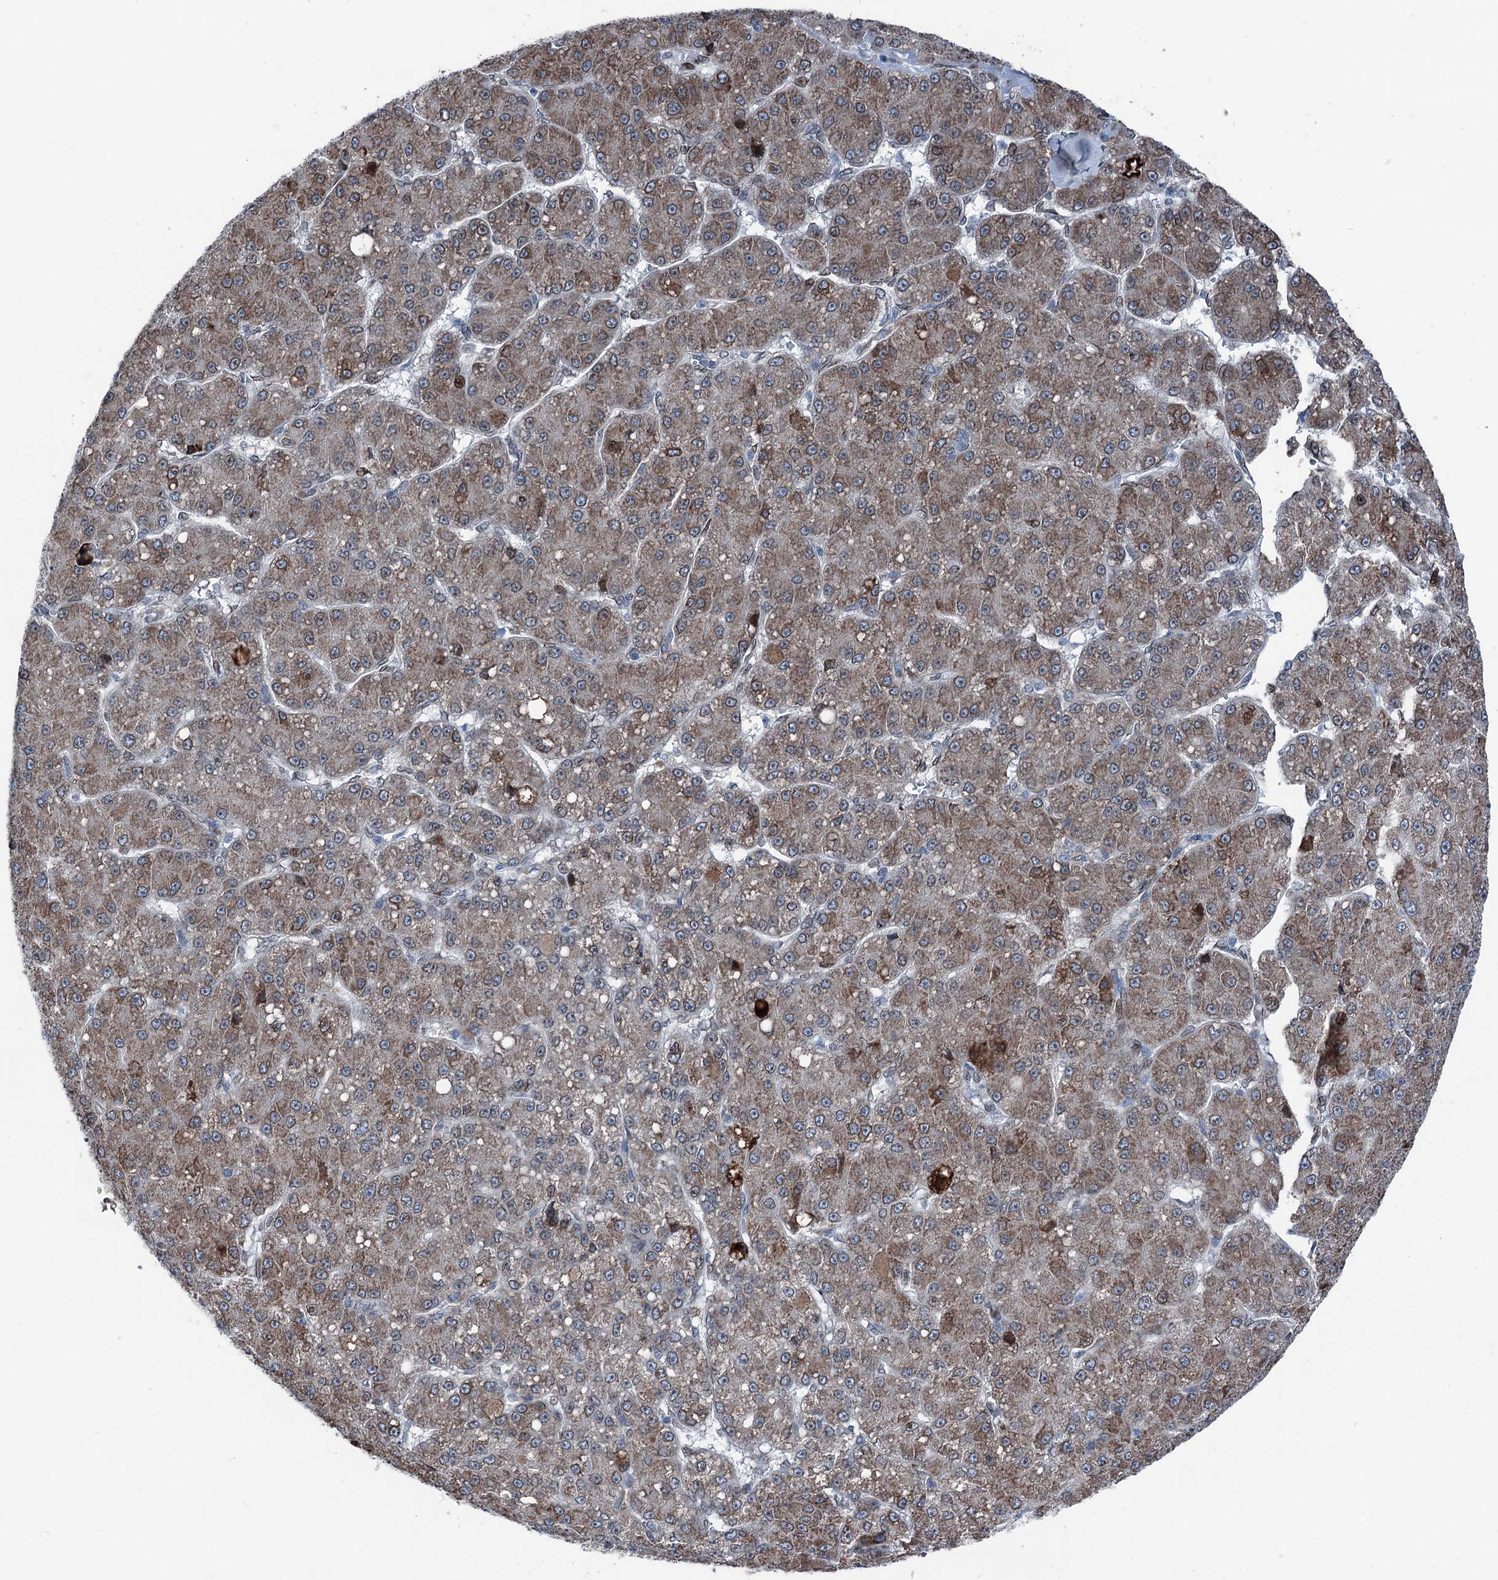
{"staining": {"intensity": "moderate", "quantity": ">75%", "location": "cytoplasmic/membranous"}, "tissue": "liver cancer", "cell_type": "Tumor cells", "image_type": "cancer", "snomed": [{"axis": "morphology", "description": "Carcinoma, Hepatocellular, NOS"}, {"axis": "topography", "description": "Liver"}], "caption": "This photomicrograph demonstrates liver cancer (hepatocellular carcinoma) stained with immunohistochemistry to label a protein in brown. The cytoplasmic/membranous of tumor cells show moderate positivity for the protein. Nuclei are counter-stained blue.", "gene": "MRPL14", "patient": {"sex": "male", "age": 67}}